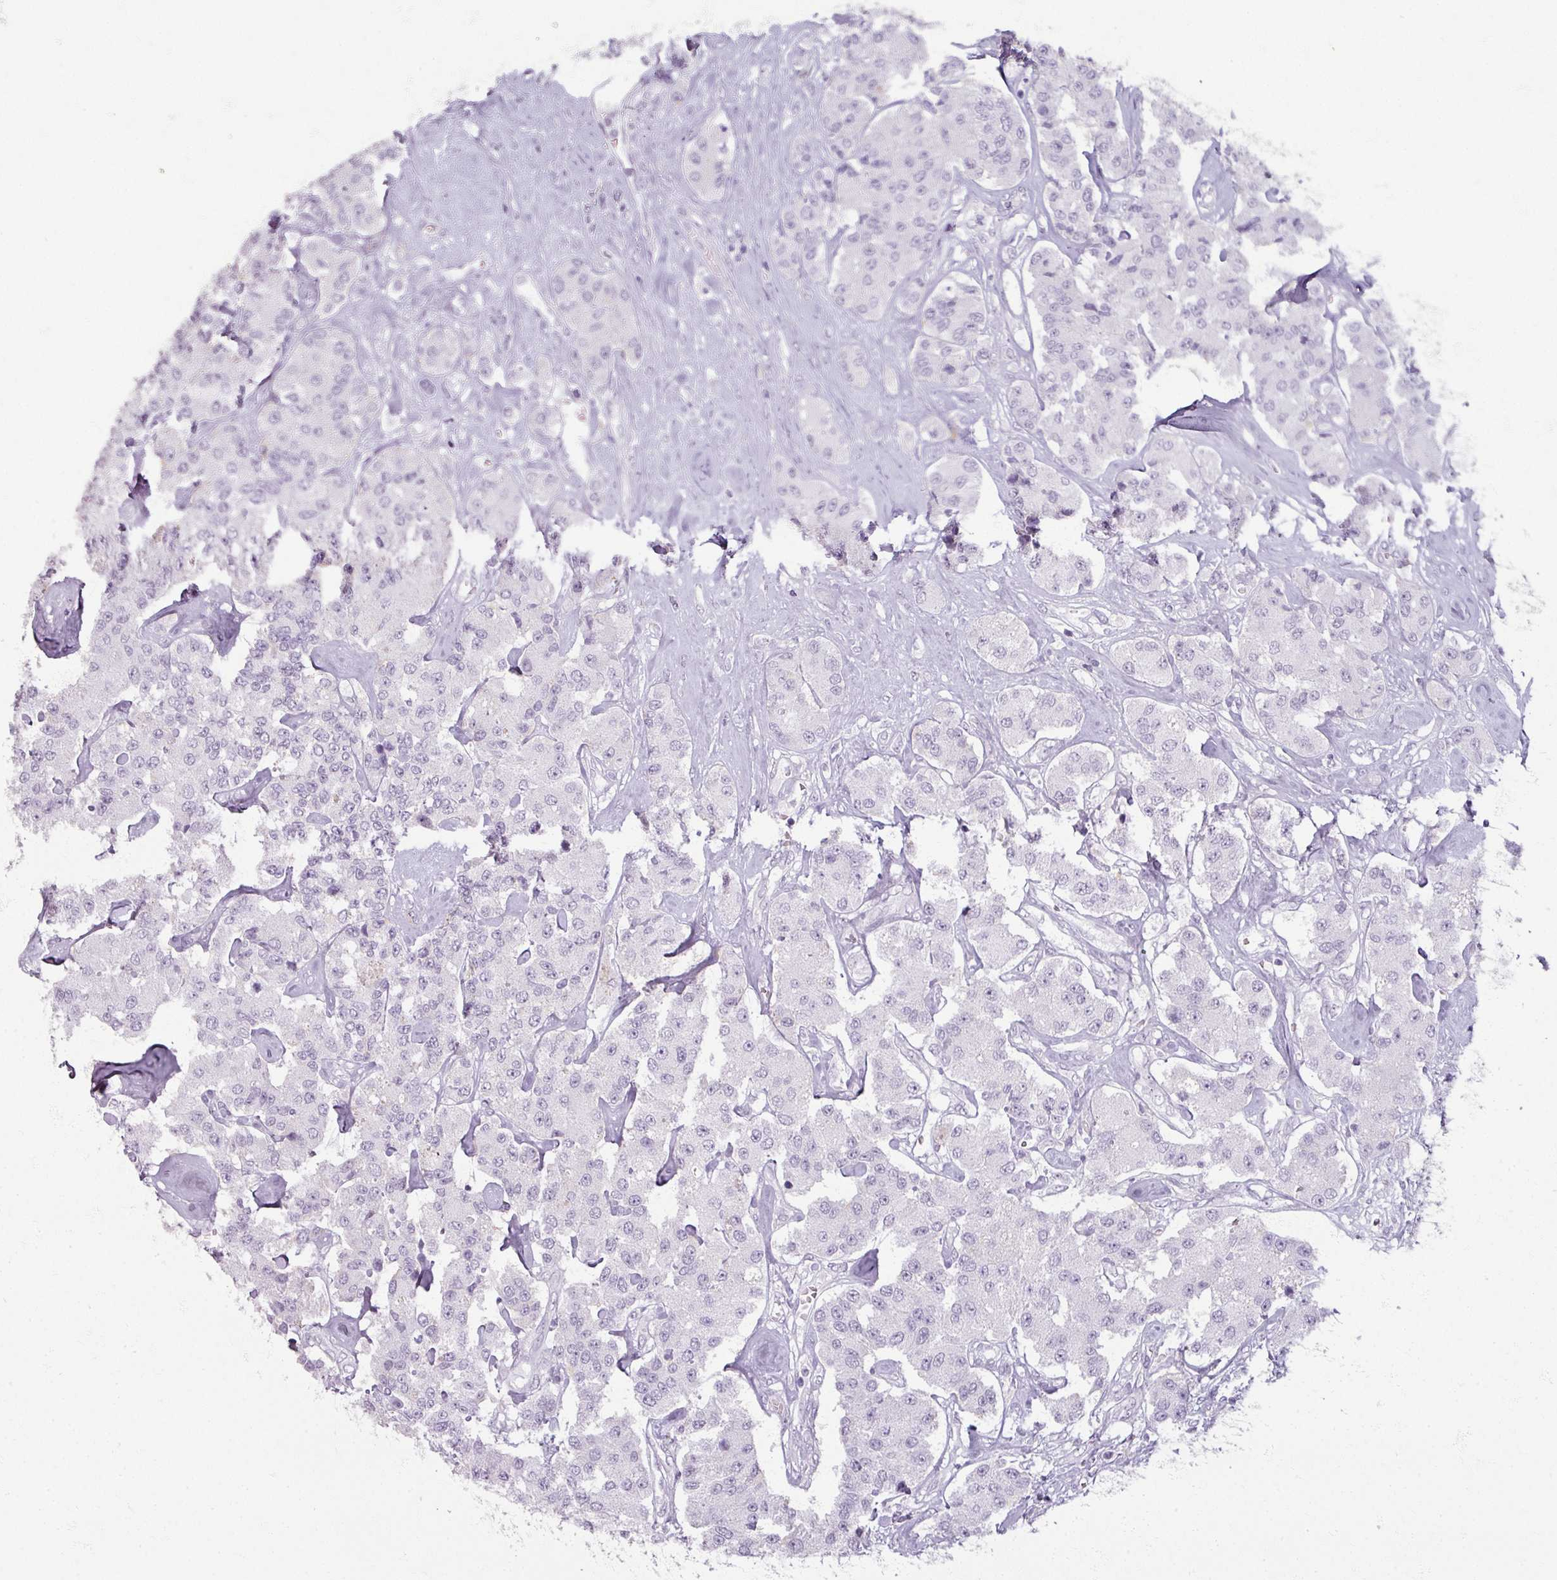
{"staining": {"intensity": "negative", "quantity": "none", "location": "none"}, "tissue": "carcinoid", "cell_type": "Tumor cells", "image_type": "cancer", "snomed": [{"axis": "morphology", "description": "Carcinoid, malignant, NOS"}, {"axis": "topography", "description": "Pancreas"}], "caption": "IHC of human malignant carcinoid displays no positivity in tumor cells. (DAB (3,3'-diaminobenzidine) immunohistochemistry with hematoxylin counter stain).", "gene": "RFPL2", "patient": {"sex": "male", "age": 41}}